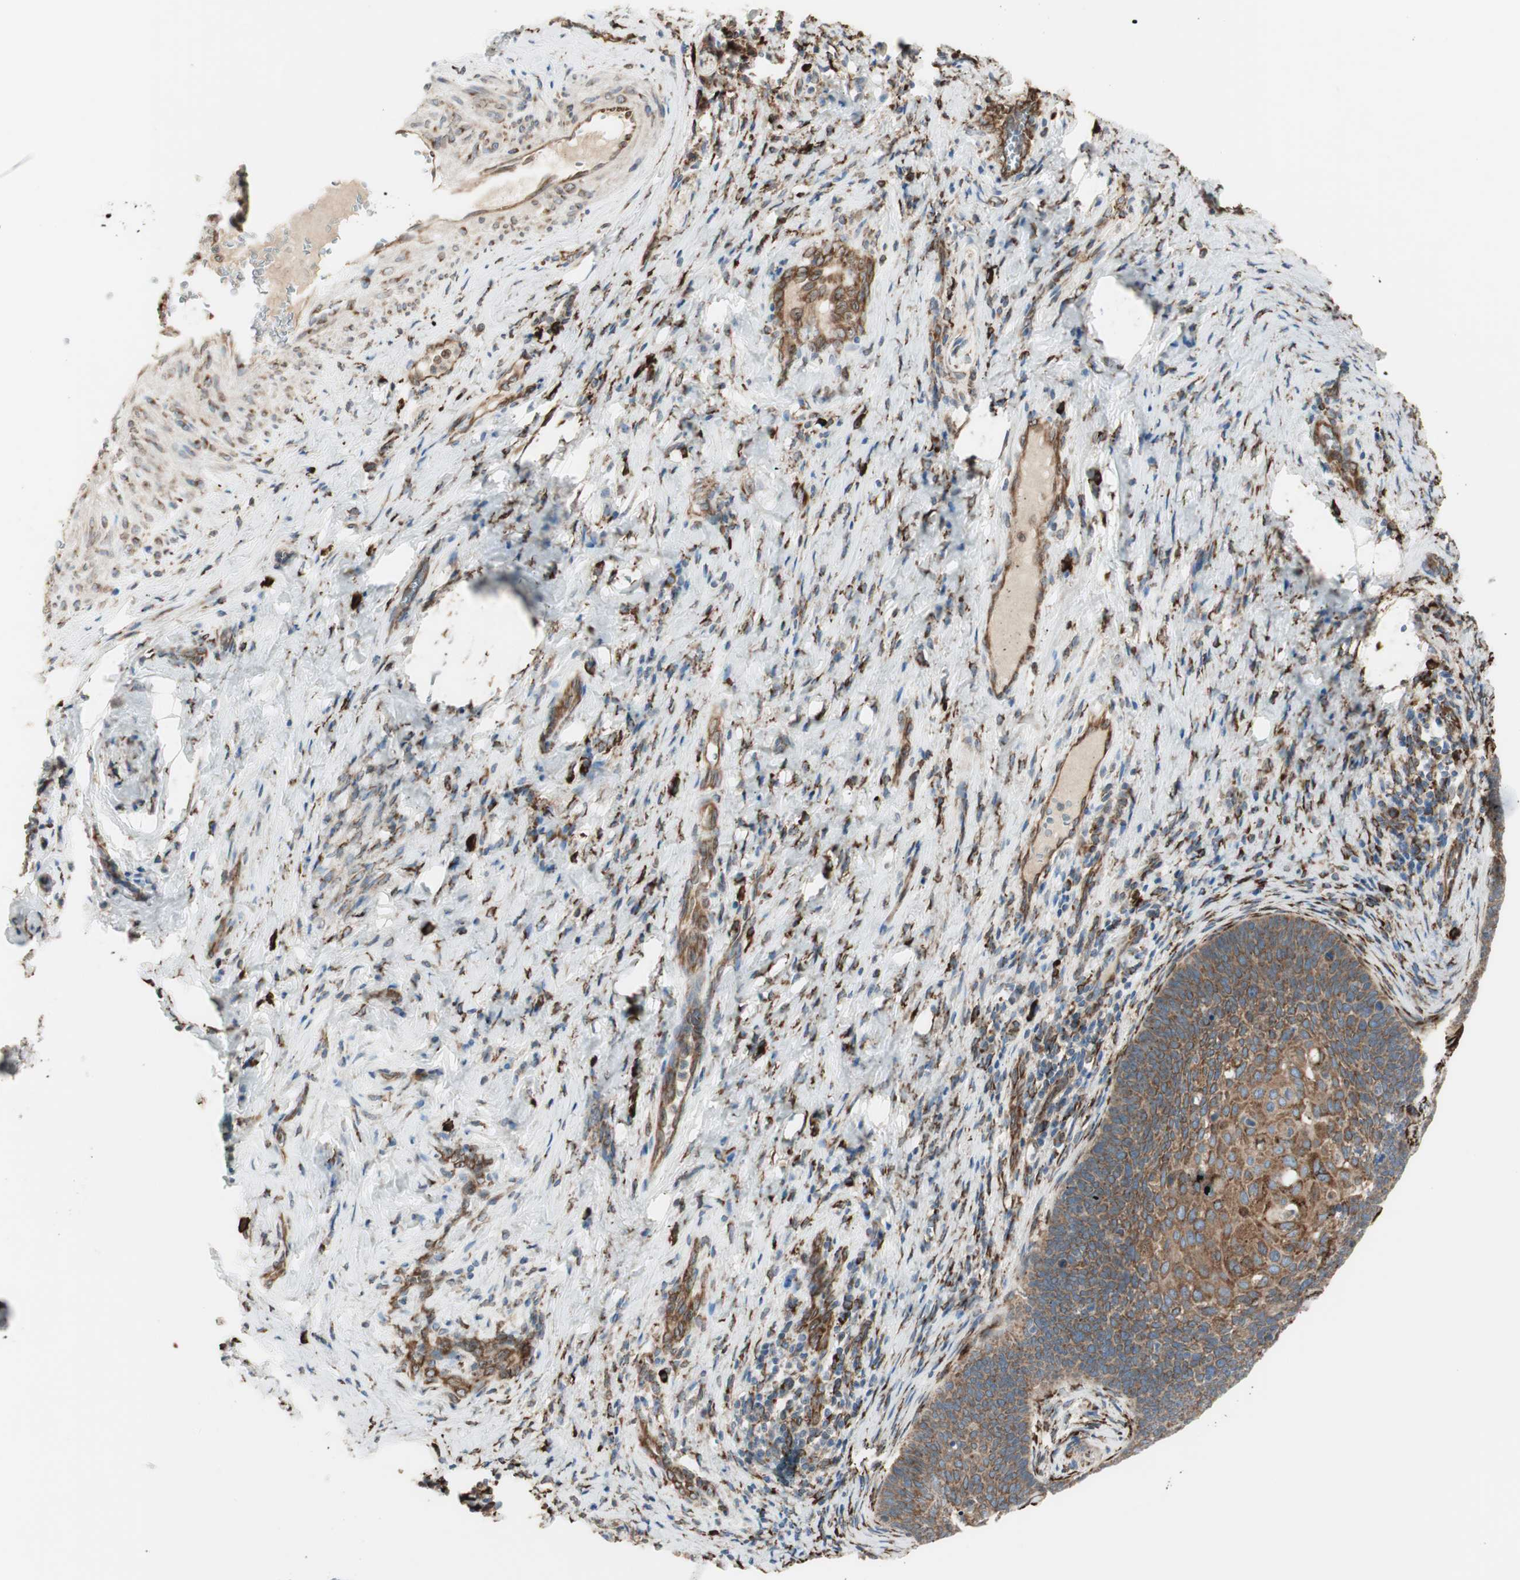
{"staining": {"intensity": "moderate", "quantity": ">75%", "location": "cytoplasmic/membranous"}, "tissue": "cervical cancer", "cell_type": "Tumor cells", "image_type": "cancer", "snomed": [{"axis": "morphology", "description": "Squamous cell carcinoma, NOS"}, {"axis": "topography", "description": "Cervix"}], "caption": "Immunohistochemistry (IHC) of squamous cell carcinoma (cervical) exhibits medium levels of moderate cytoplasmic/membranous positivity in approximately >75% of tumor cells.", "gene": "RRBP1", "patient": {"sex": "female", "age": 33}}